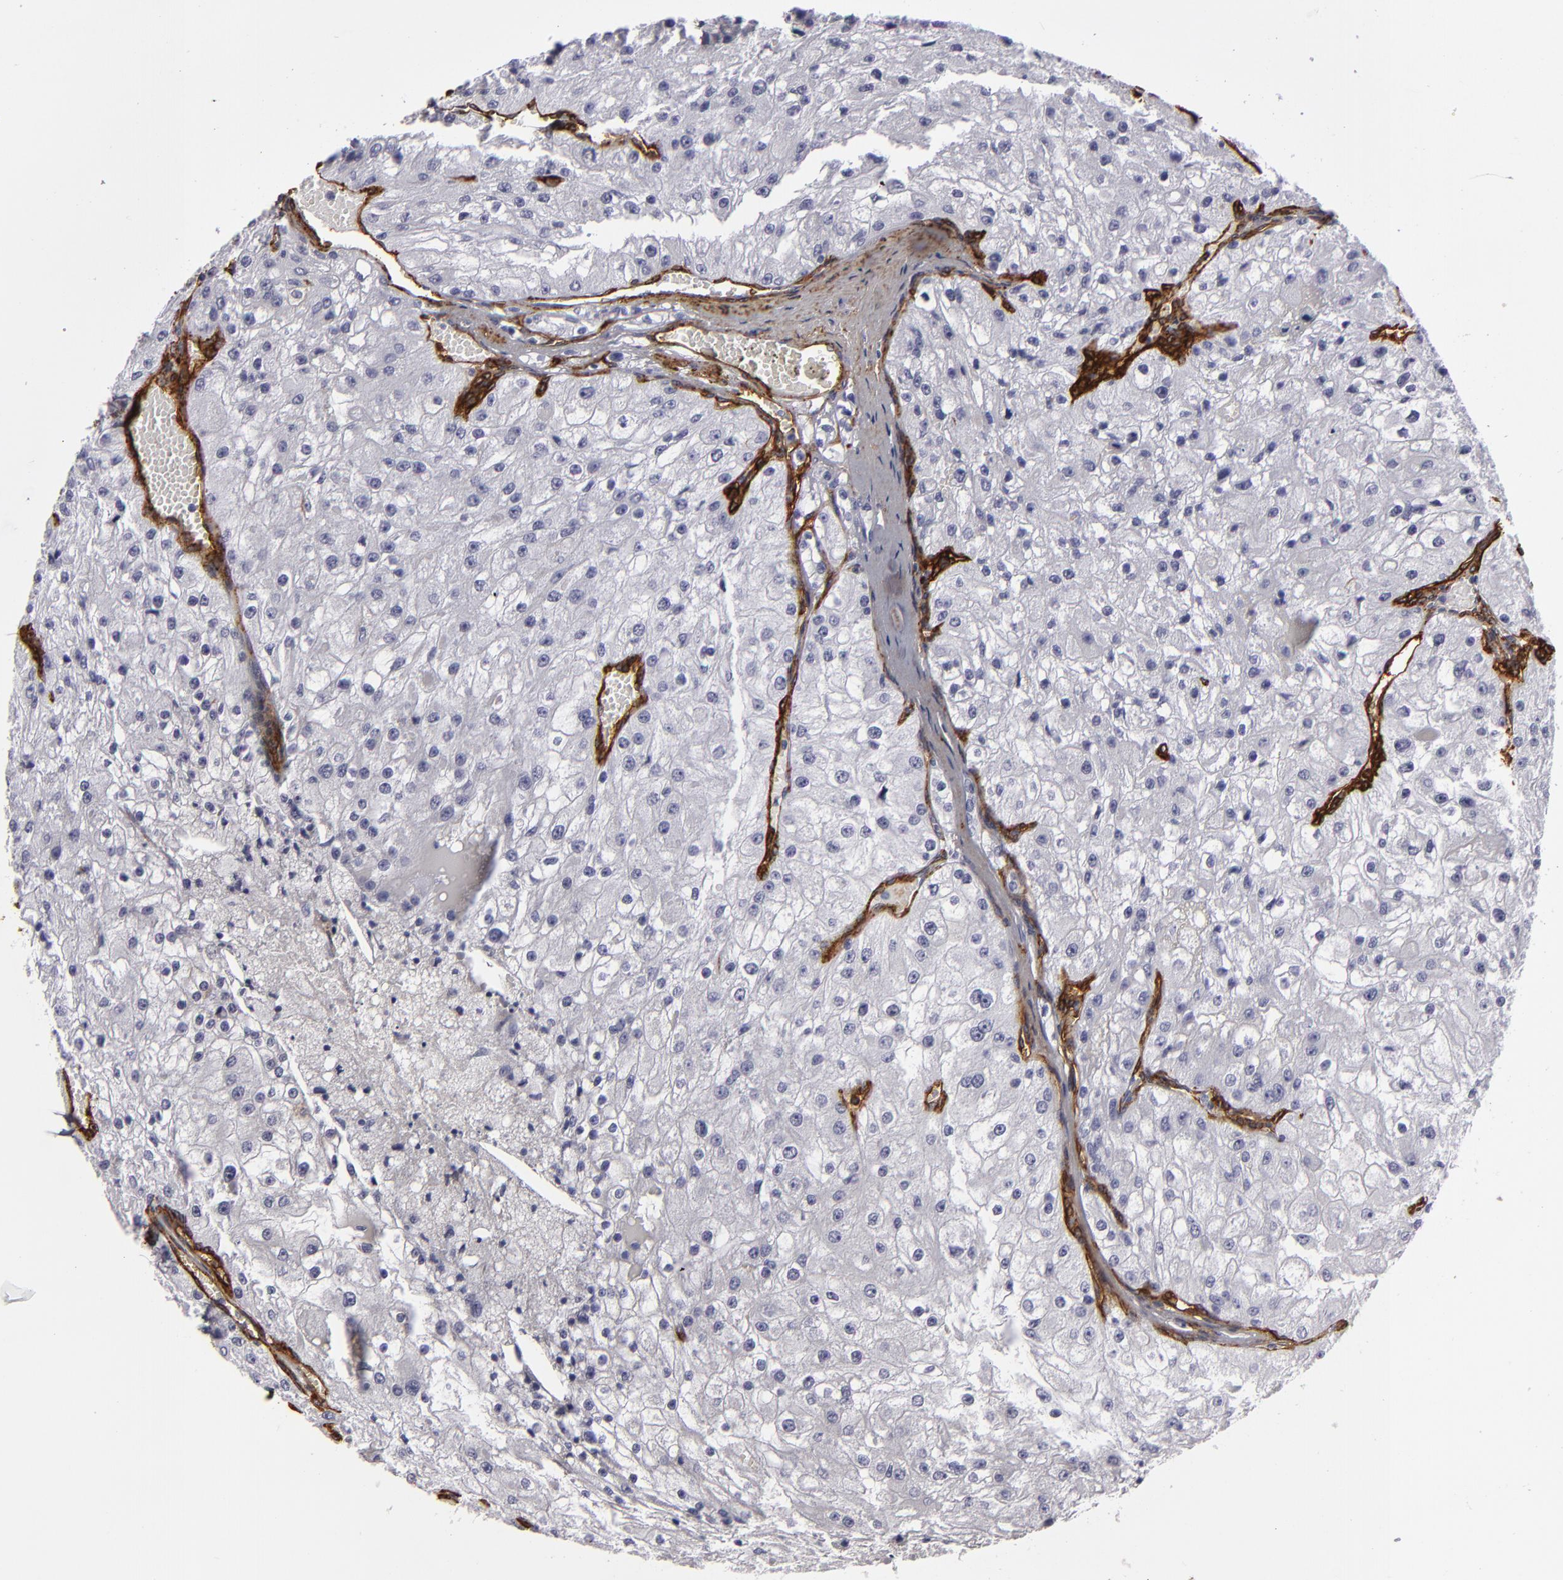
{"staining": {"intensity": "negative", "quantity": "none", "location": "none"}, "tissue": "renal cancer", "cell_type": "Tumor cells", "image_type": "cancer", "snomed": [{"axis": "morphology", "description": "Adenocarcinoma, NOS"}, {"axis": "topography", "description": "Kidney"}], "caption": "IHC micrograph of renal adenocarcinoma stained for a protein (brown), which exhibits no staining in tumor cells.", "gene": "MCAM", "patient": {"sex": "female", "age": 74}}